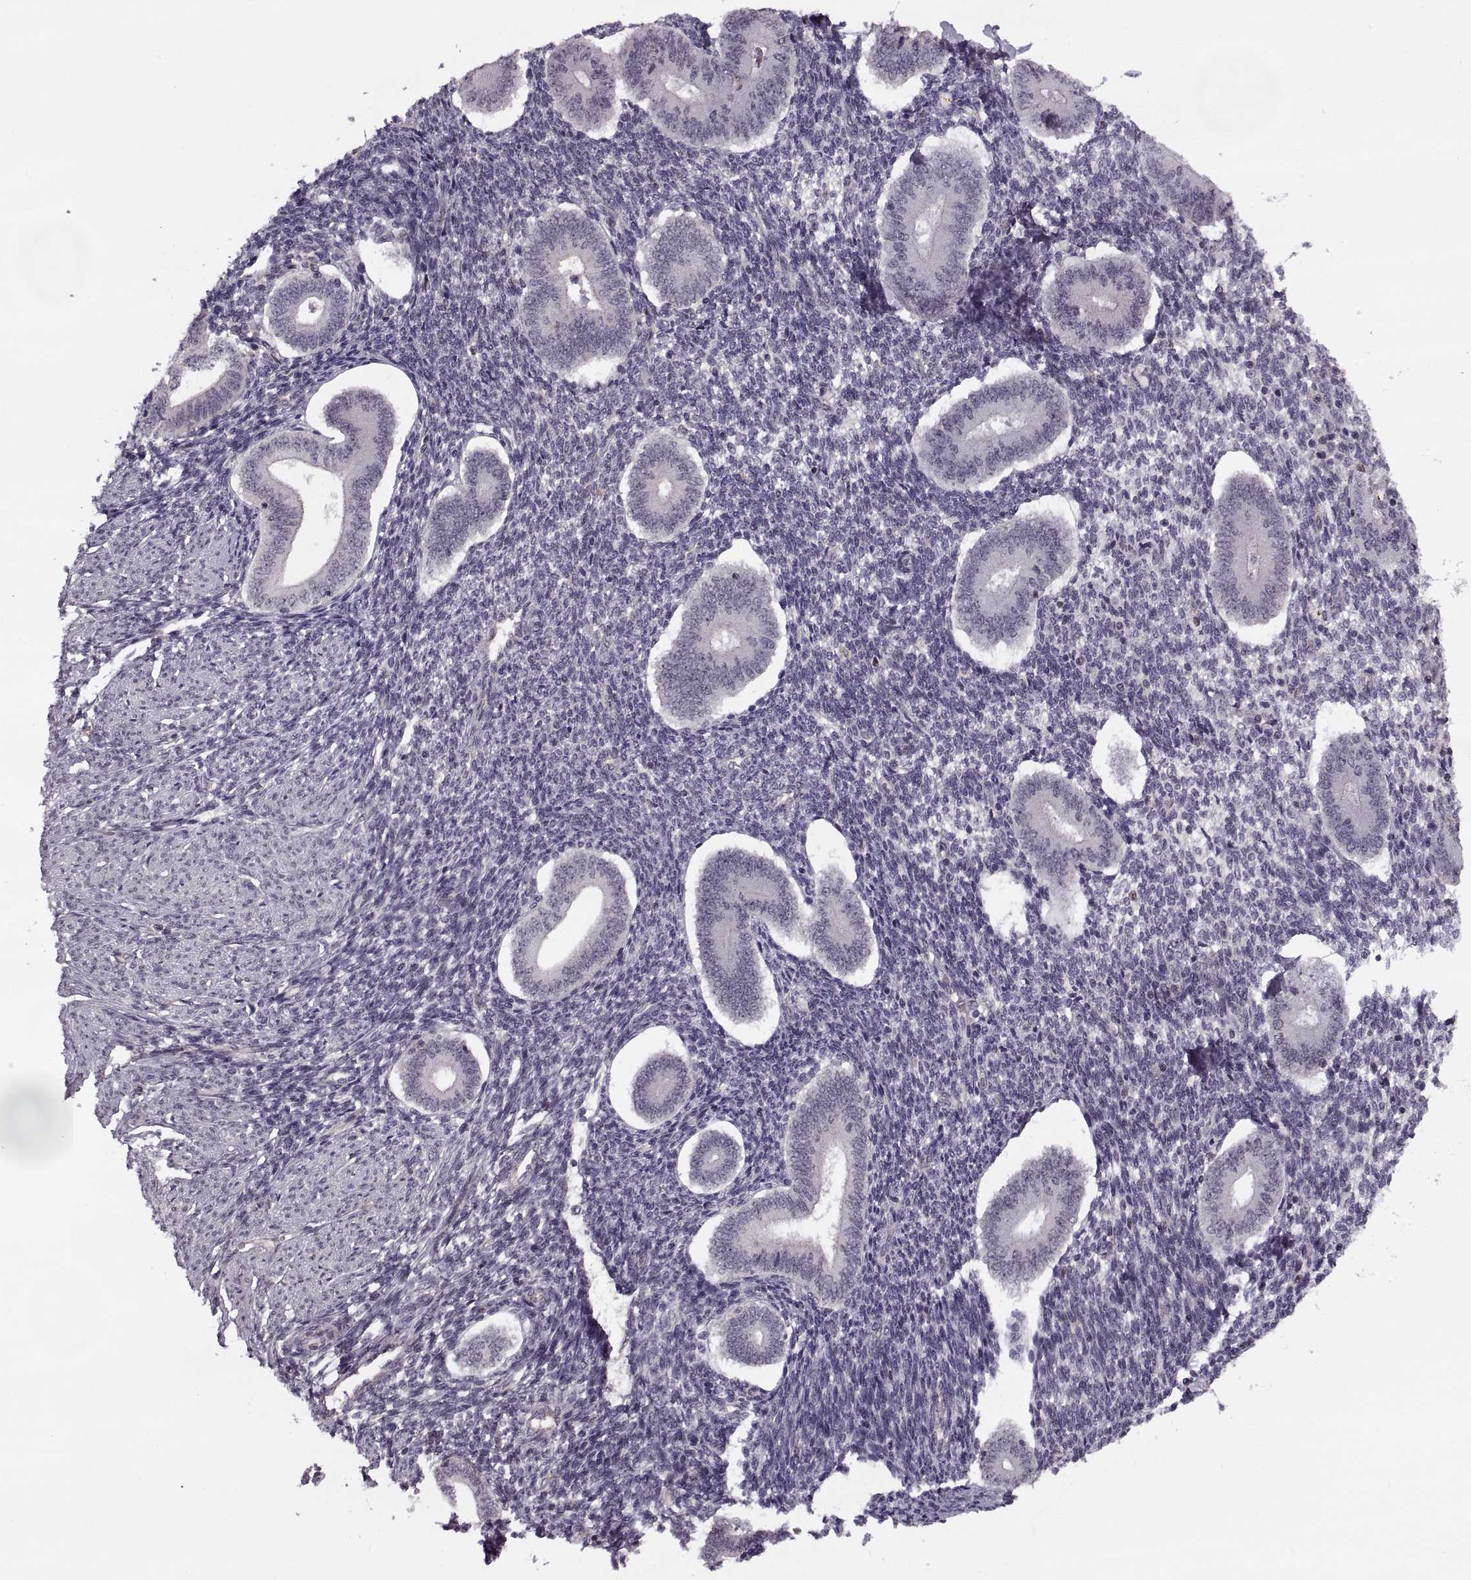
{"staining": {"intensity": "negative", "quantity": "none", "location": "none"}, "tissue": "endometrium", "cell_type": "Cells in endometrial stroma", "image_type": "normal", "snomed": [{"axis": "morphology", "description": "Normal tissue, NOS"}, {"axis": "topography", "description": "Endometrium"}], "caption": "A high-resolution image shows immunohistochemistry staining of normal endometrium, which demonstrates no significant expression in cells in endometrial stroma.", "gene": "LUZP2", "patient": {"sex": "female", "age": 40}}